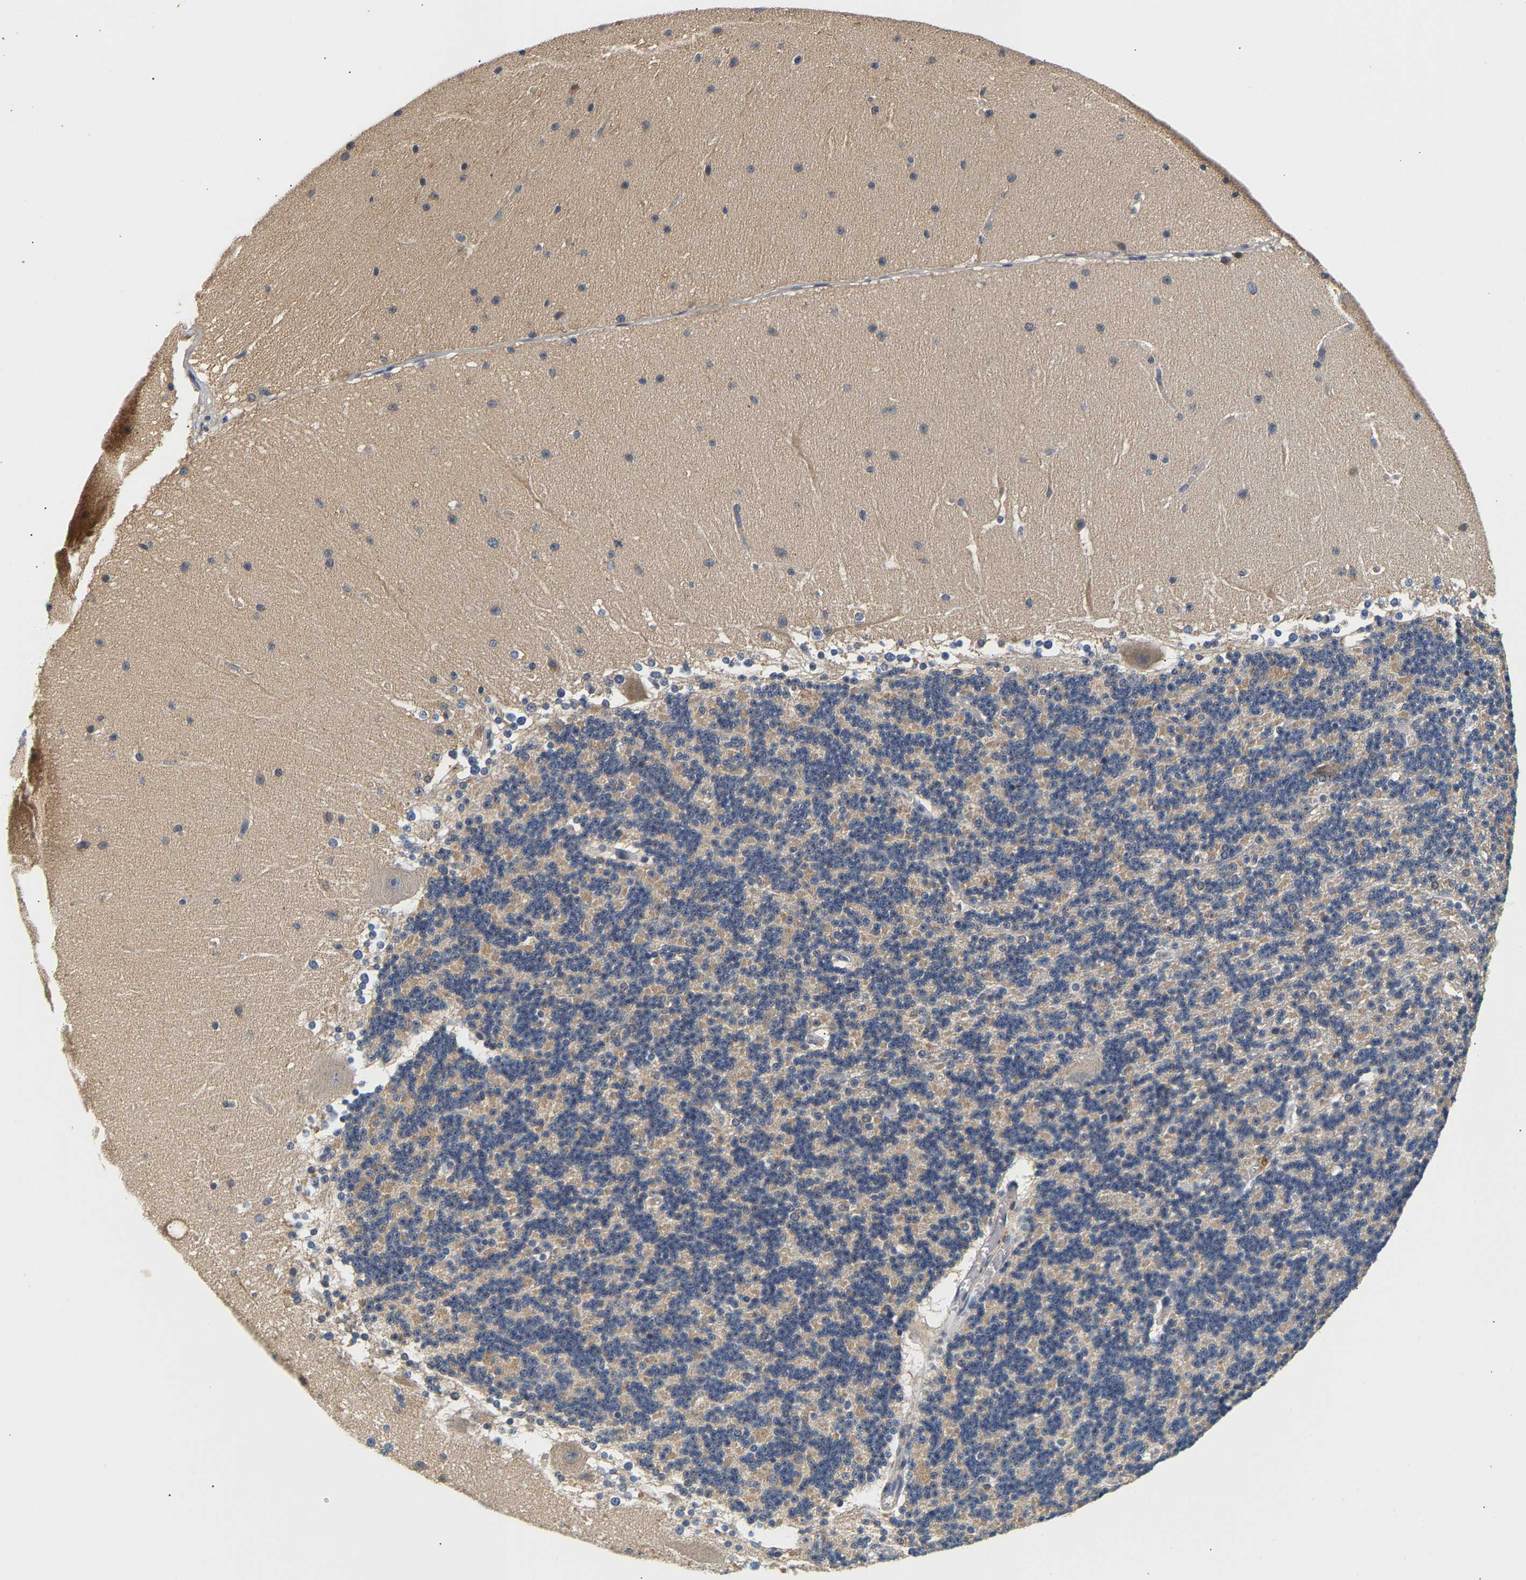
{"staining": {"intensity": "weak", "quantity": "<25%", "location": "cytoplasmic/membranous"}, "tissue": "cerebellum", "cell_type": "Cells in granular layer", "image_type": "normal", "snomed": [{"axis": "morphology", "description": "Normal tissue, NOS"}, {"axis": "topography", "description": "Cerebellum"}], "caption": "This is an IHC photomicrograph of normal cerebellum. There is no positivity in cells in granular layer.", "gene": "PPID", "patient": {"sex": "female", "age": 19}}